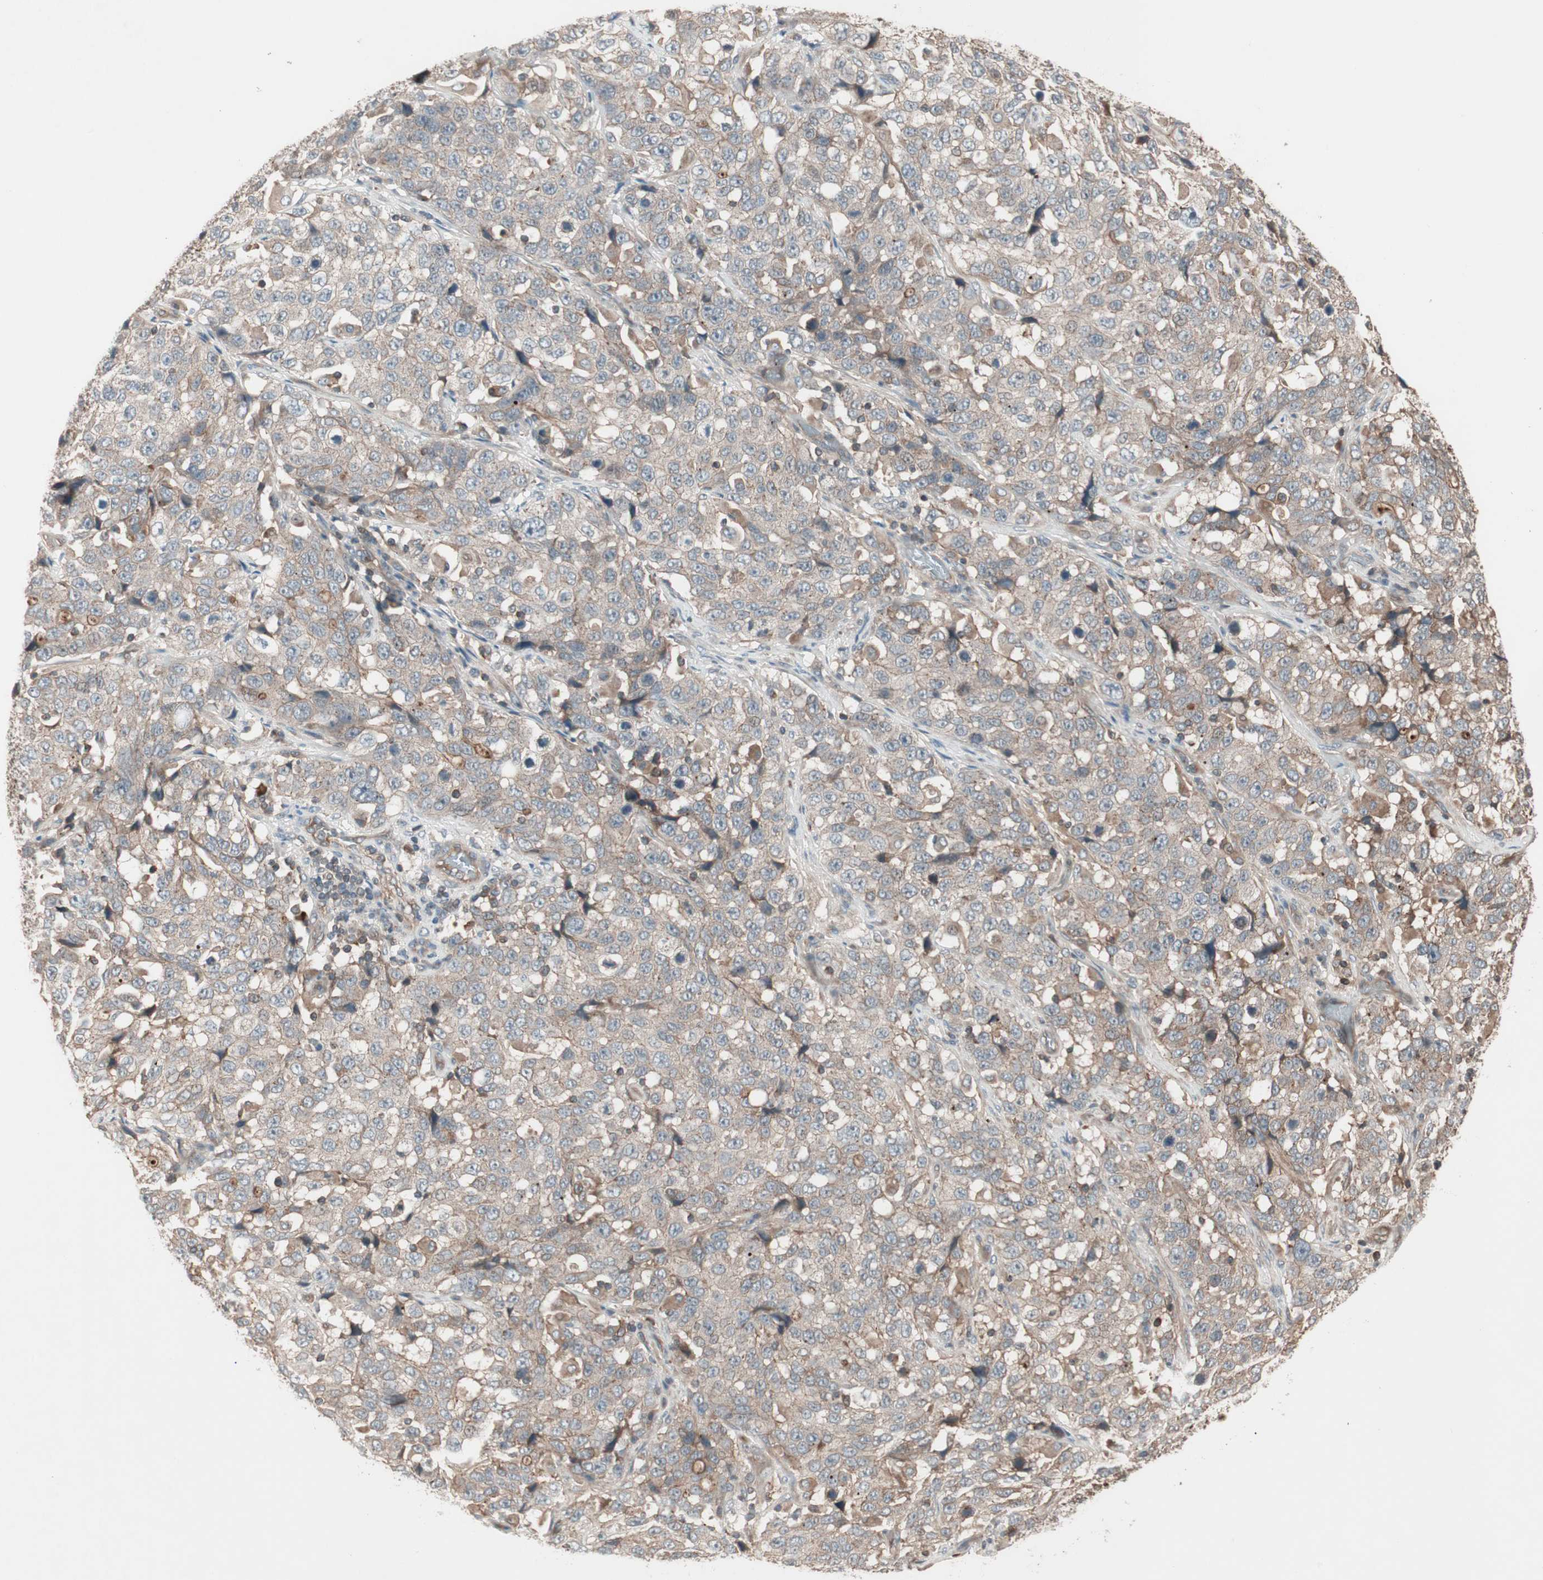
{"staining": {"intensity": "moderate", "quantity": "25%-75%", "location": "cytoplasmic/membranous"}, "tissue": "stomach cancer", "cell_type": "Tumor cells", "image_type": "cancer", "snomed": [{"axis": "morphology", "description": "Normal tissue, NOS"}, {"axis": "morphology", "description": "Adenocarcinoma, NOS"}, {"axis": "topography", "description": "Stomach"}], "caption": "Stomach cancer was stained to show a protein in brown. There is medium levels of moderate cytoplasmic/membranous staining in approximately 25%-75% of tumor cells.", "gene": "TFPI", "patient": {"sex": "male", "age": 48}}